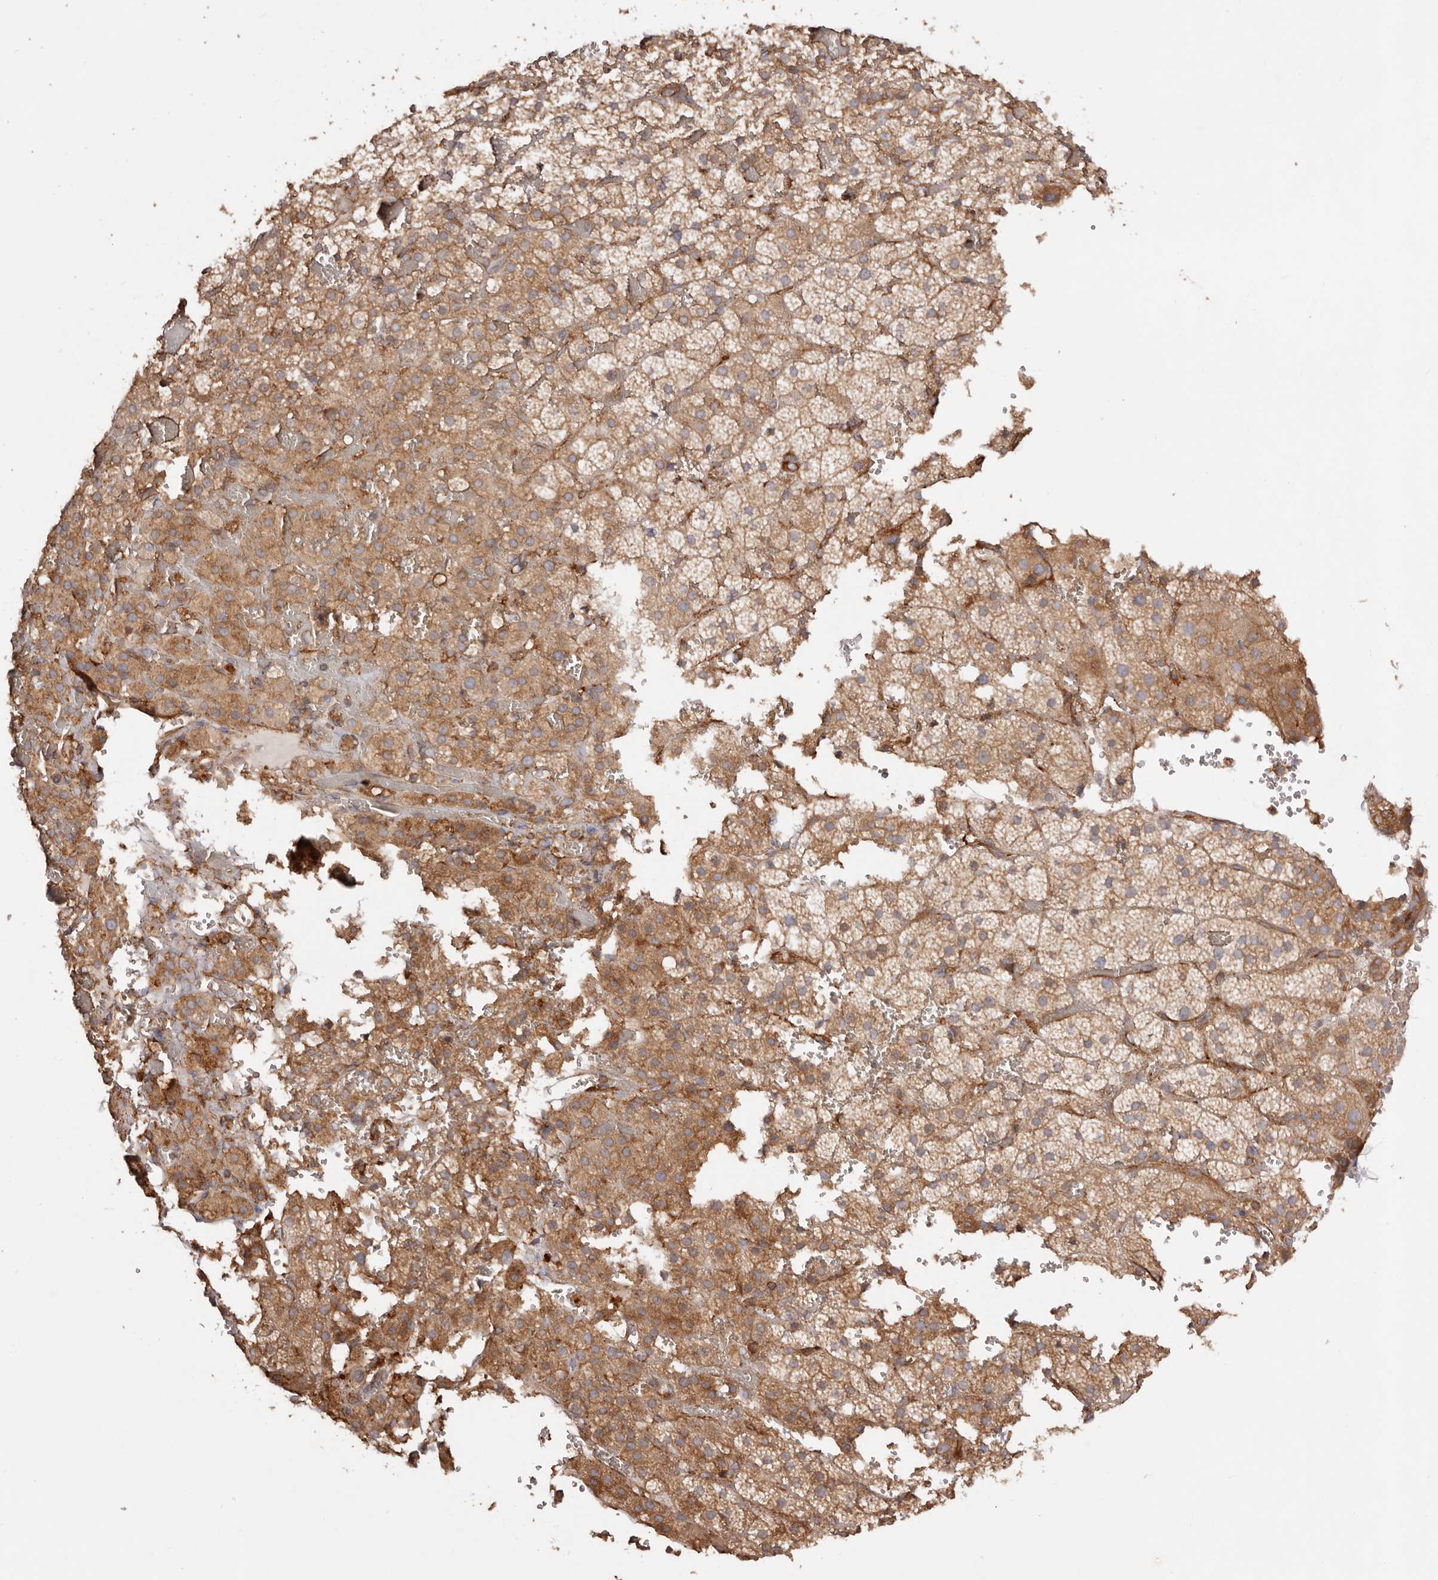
{"staining": {"intensity": "moderate", "quantity": ">75%", "location": "cytoplasmic/membranous"}, "tissue": "adrenal gland", "cell_type": "Glandular cells", "image_type": "normal", "snomed": [{"axis": "morphology", "description": "Normal tissue, NOS"}, {"axis": "topography", "description": "Adrenal gland"}], "caption": "Protein positivity by immunohistochemistry reveals moderate cytoplasmic/membranous positivity in about >75% of glandular cells in benign adrenal gland.", "gene": "RPS6", "patient": {"sex": "female", "age": 59}}